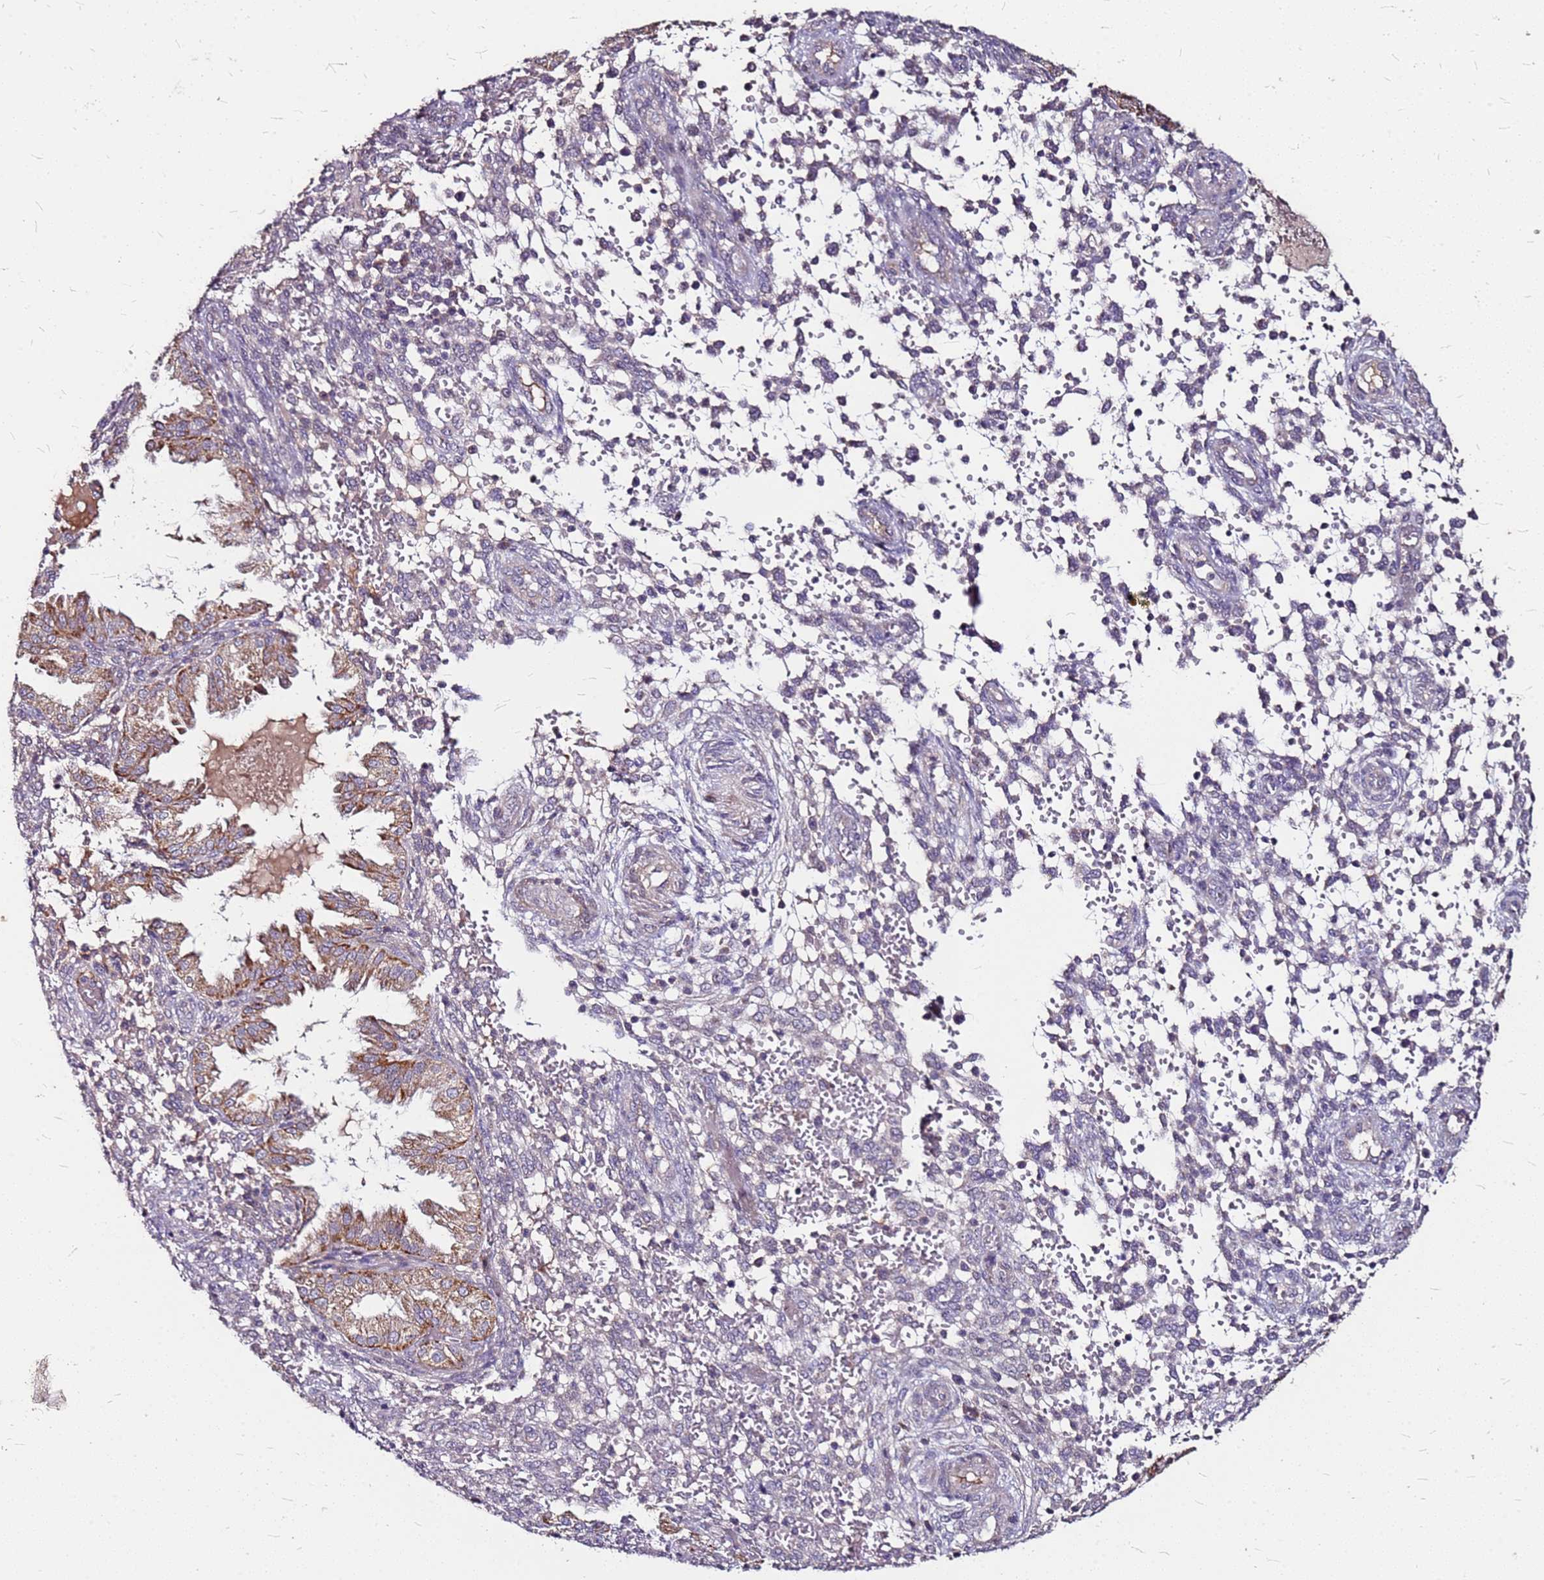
{"staining": {"intensity": "negative", "quantity": "none", "location": "none"}, "tissue": "endometrium", "cell_type": "Cells in endometrial stroma", "image_type": "normal", "snomed": [{"axis": "morphology", "description": "Normal tissue, NOS"}, {"axis": "topography", "description": "Endometrium"}], "caption": "Immunohistochemistry photomicrograph of benign endometrium stained for a protein (brown), which demonstrates no expression in cells in endometrial stroma. (DAB (3,3'-diaminobenzidine) IHC with hematoxylin counter stain).", "gene": "DCDC2C", "patient": {"sex": "female", "age": 33}}